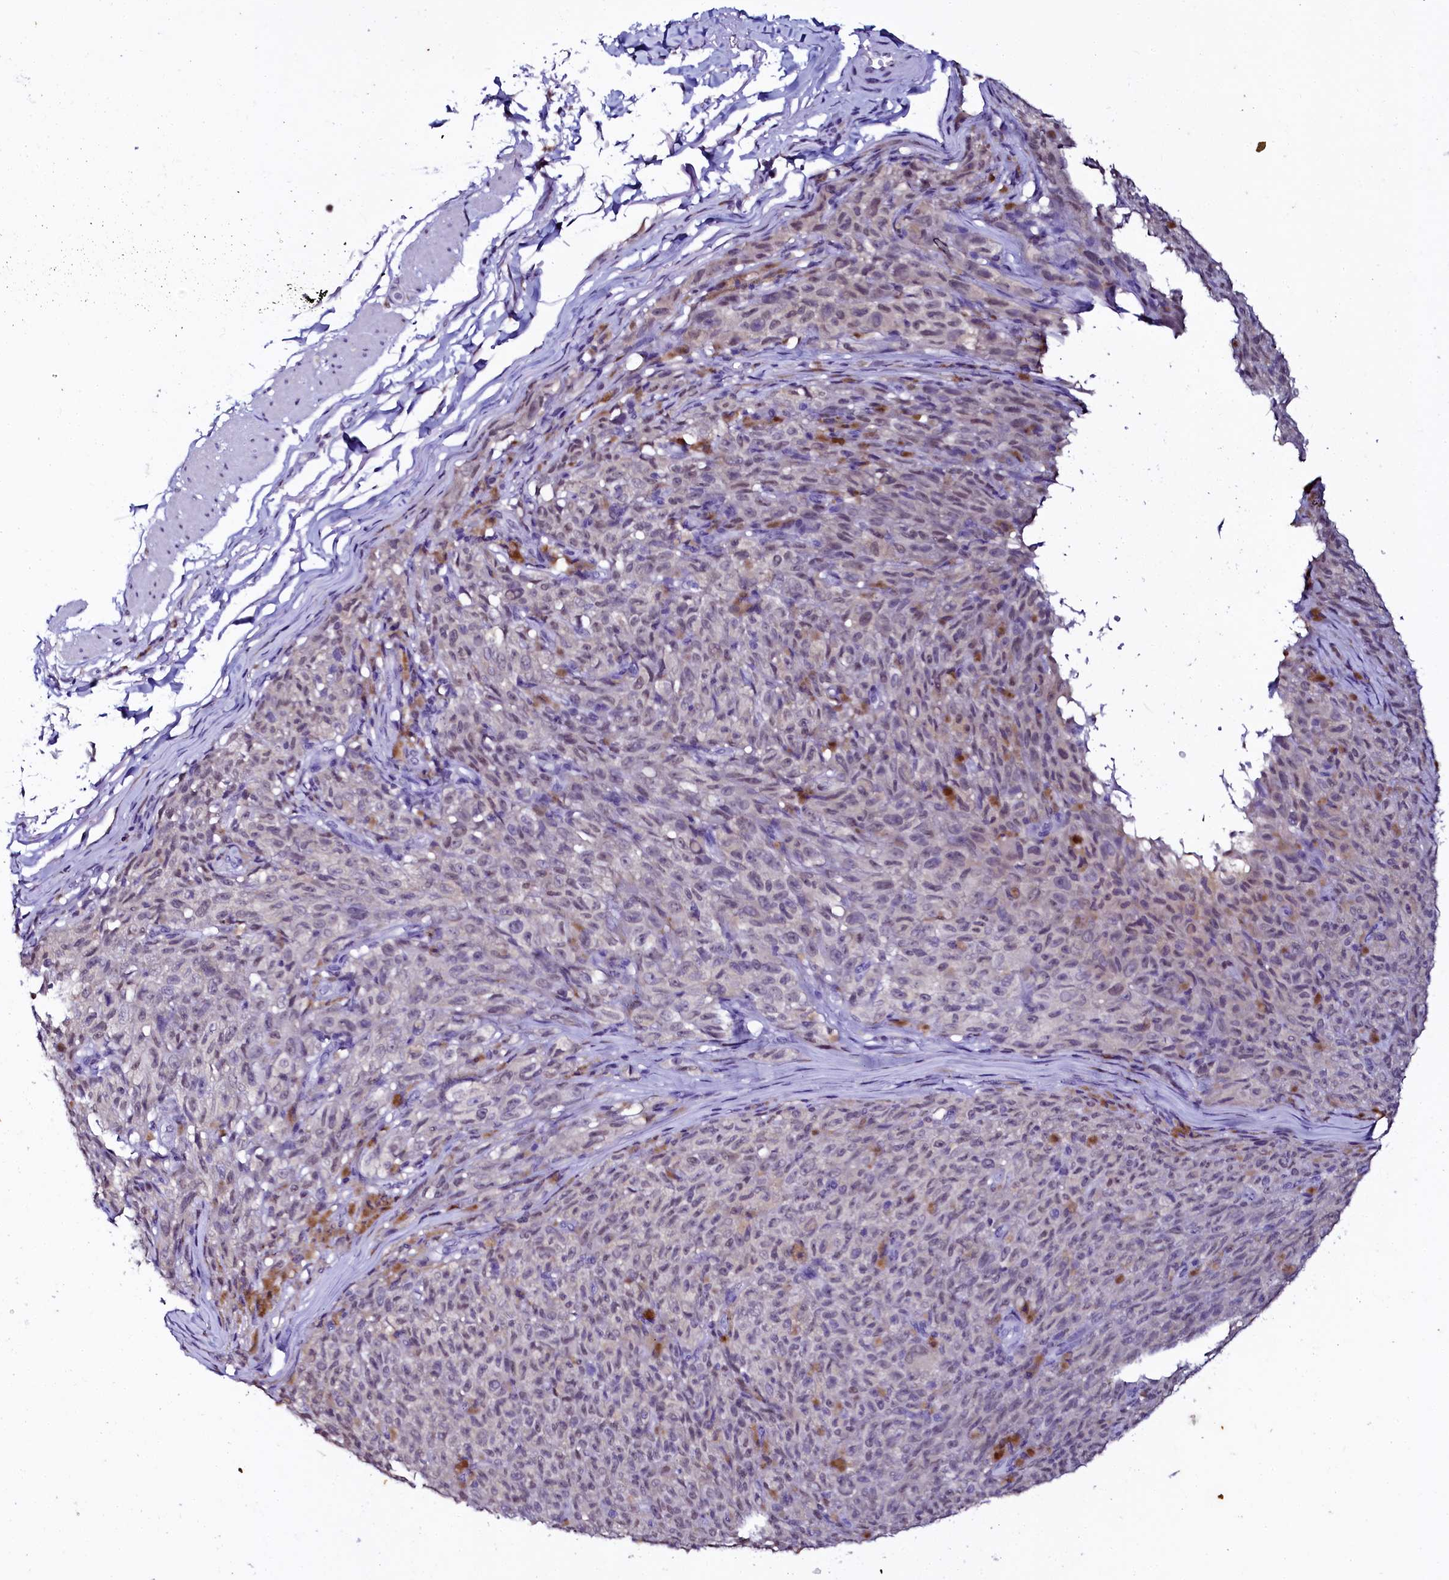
{"staining": {"intensity": "weak", "quantity": "<25%", "location": "nuclear"}, "tissue": "melanoma", "cell_type": "Tumor cells", "image_type": "cancer", "snomed": [{"axis": "morphology", "description": "Malignant melanoma, NOS"}, {"axis": "topography", "description": "Skin"}], "caption": "Human malignant melanoma stained for a protein using IHC exhibits no expression in tumor cells.", "gene": "SORD", "patient": {"sex": "female", "age": 82}}